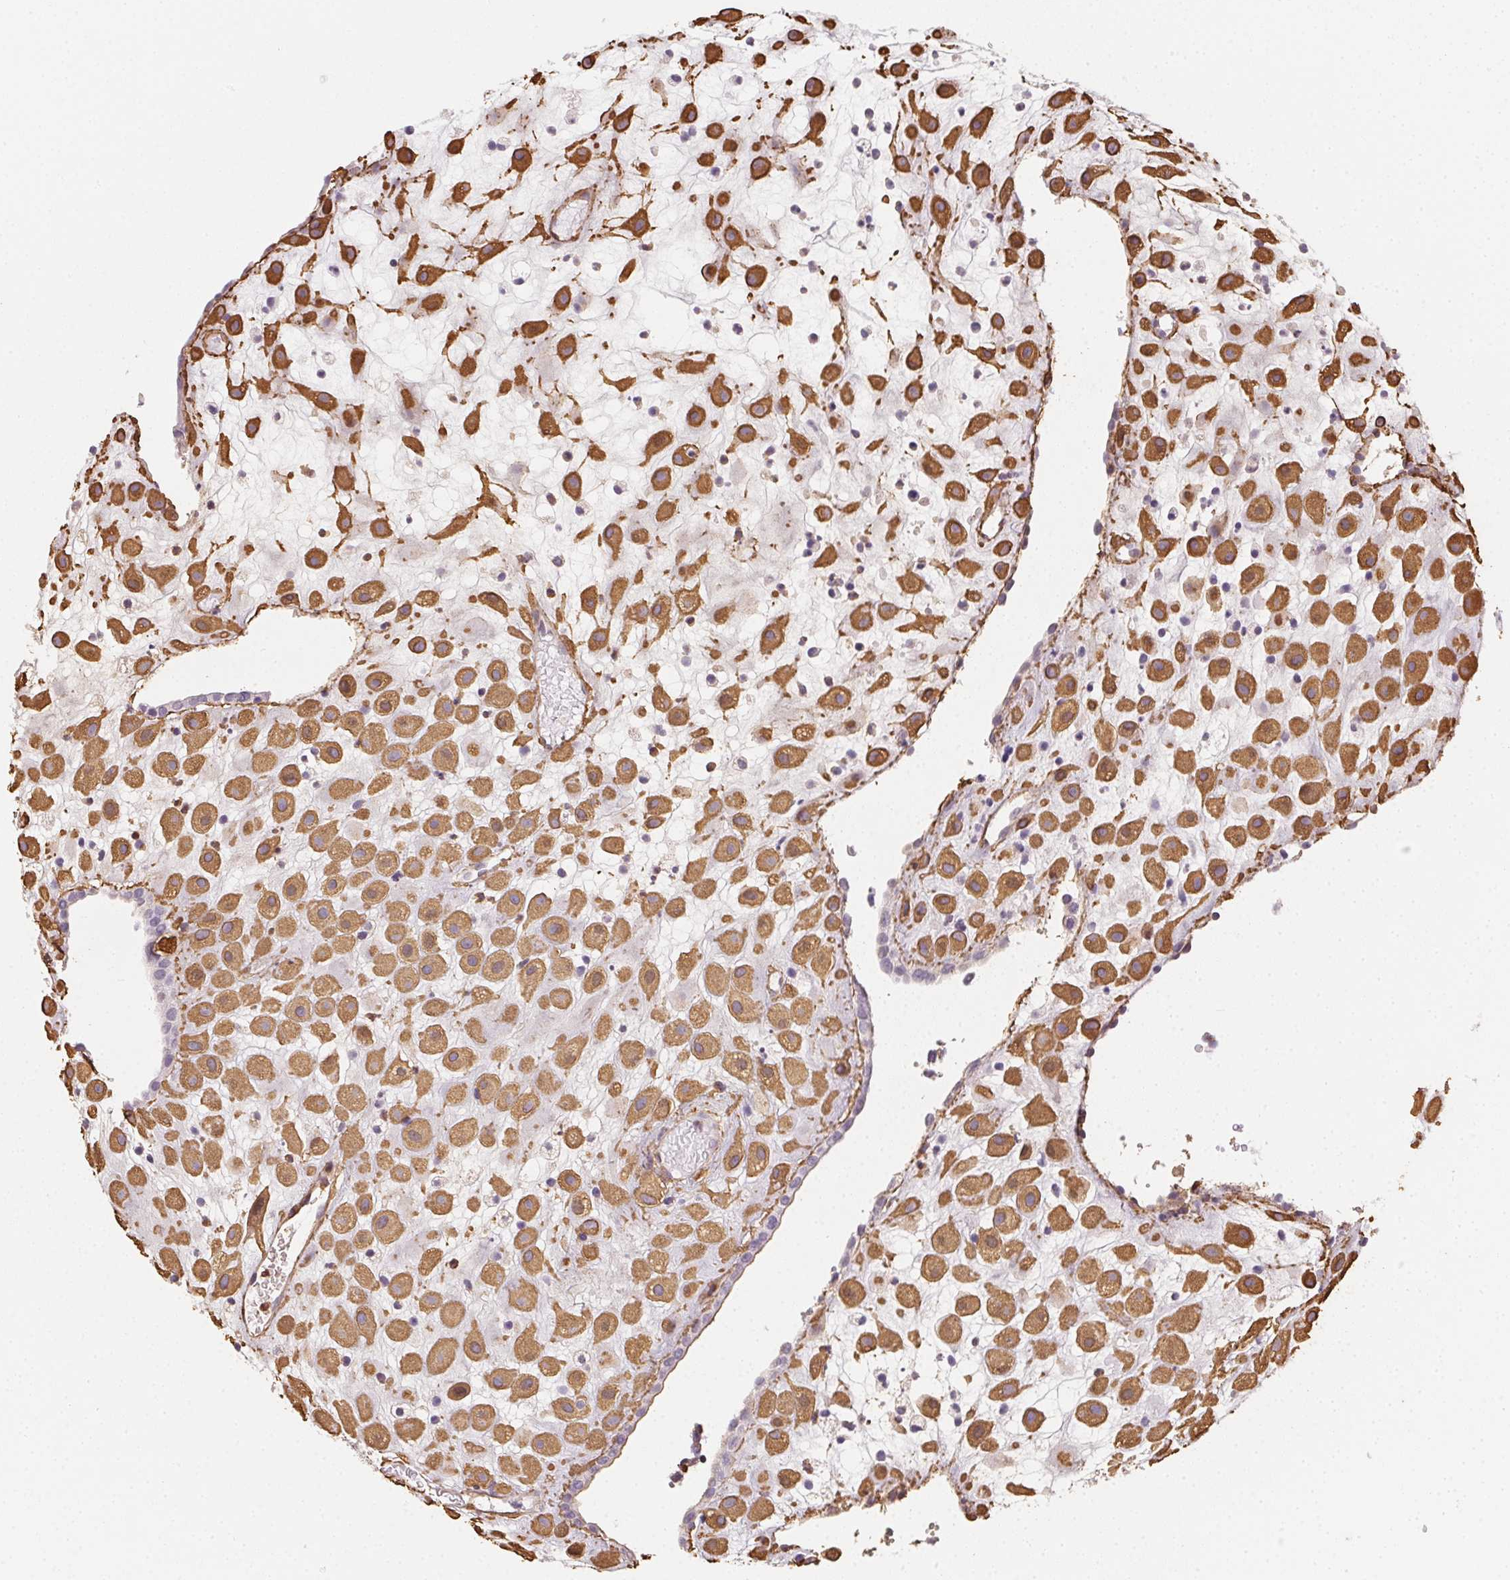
{"staining": {"intensity": "moderate", "quantity": ">75%", "location": "cytoplasmic/membranous"}, "tissue": "placenta", "cell_type": "Decidual cells", "image_type": "normal", "snomed": [{"axis": "morphology", "description": "Normal tissue, NOS"}, {"axis": "topography", "description": "Placenta"}], "caption": "Protein analysis of unremarkable placenta demonstrates moderate cytoplasmic/membranous expression in about >75% of decidual cells. (Brightfield microscopy of DAB IHC at high magnification).", "gene": "RSBN1", "patient": {"sex": "female", "age": 24}}